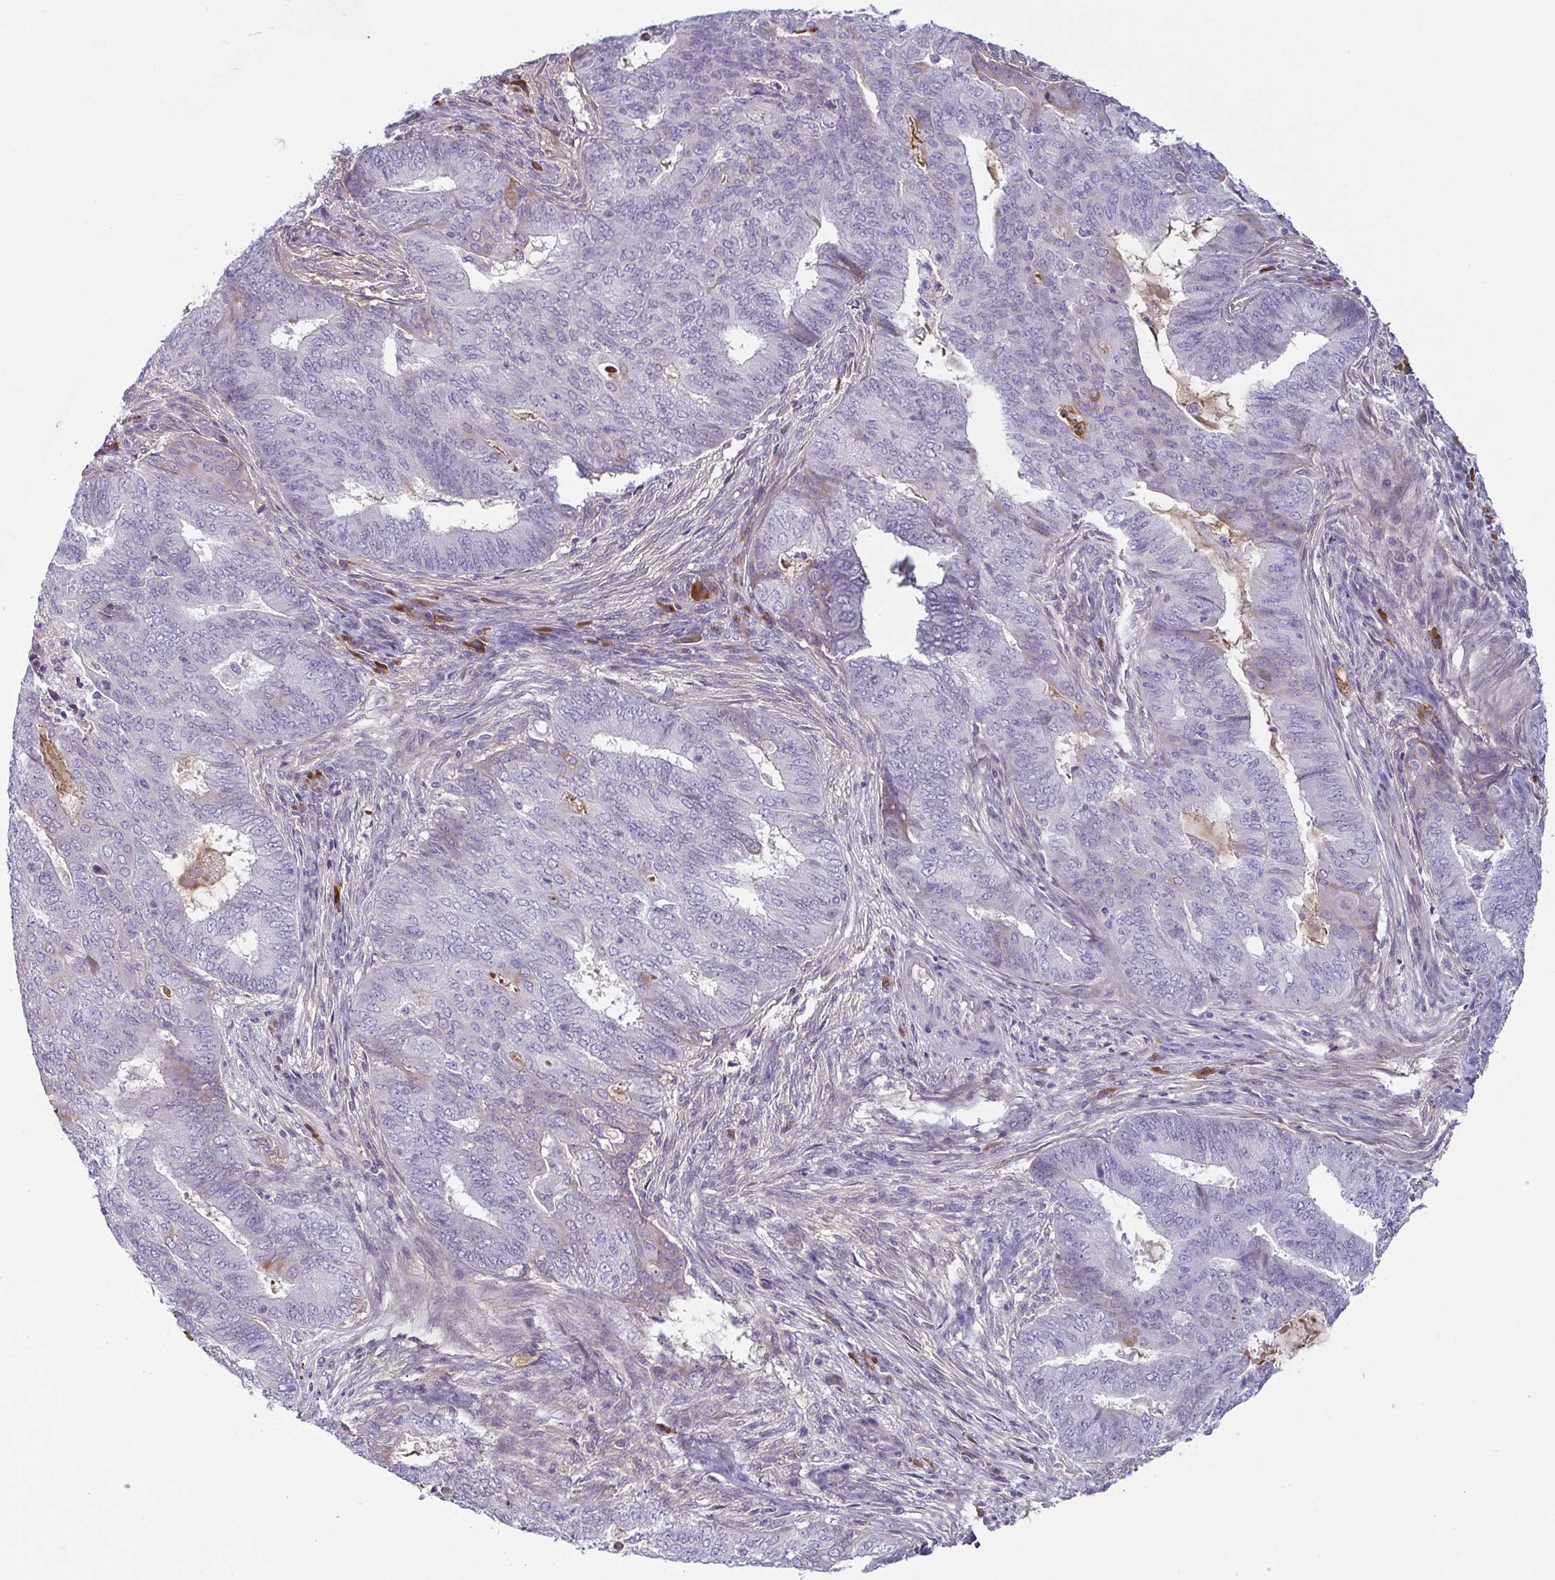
{"staining": {"intensity": "negative", "quantity": "none", "location": "none"}, "tissue": "endometrial cancer", "cell_type": "Tumor cells", "image_type": "cancer", "snomed": [{"axis": "morphology", "description": "Adenocarcinoma, NOS"}, {"axis": "topography", "description": "Endometrium"}], "caption": "High power microscopy image of an IHC image of adenocarcinoma (endometrial), revealing no significant staining in tumor cells.", "gene": "ECM1", "patient": {"sex": "female", "age": 62}}